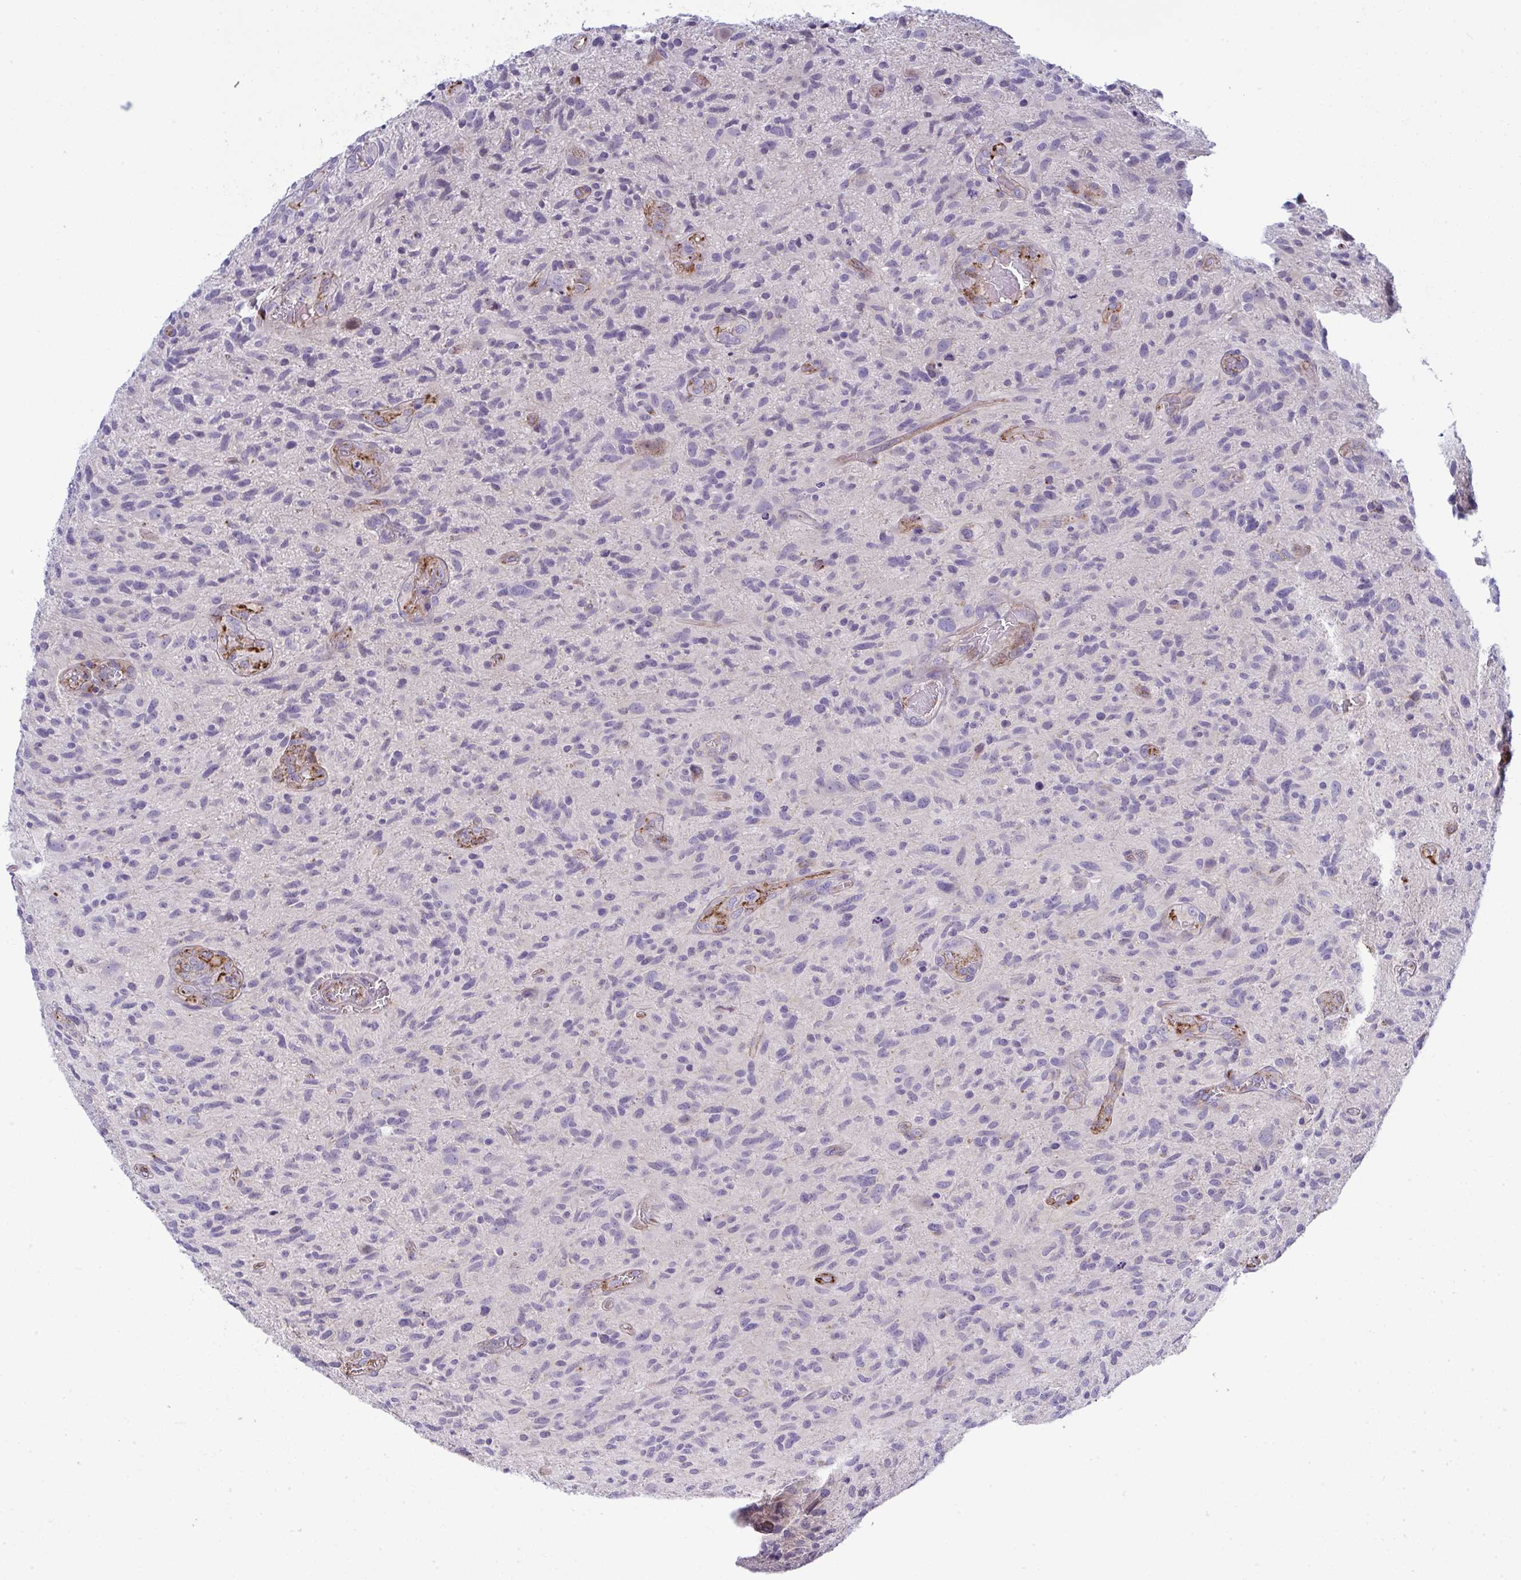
{"staining": {"intensity": "negative", "quantity": "none", "location": "none"}, "tissue": "glioma", "cell_type": "Tumor cells", "image_type": "cancer", "snomed": [{"axis": "morphology", "description": "Glioma, malignant, High grade"}, {"axis": "topography", "description": "Brain"}], "caption": "IHC photomicrograph of neoplastic tissue: glioma stained with DAB (3,3'-diaminobenzidine) demonstrates no significant protein staining in tumor cells.", "gene": "TOR1AIP2", "patient": {"sex": "male", "age": 75}}